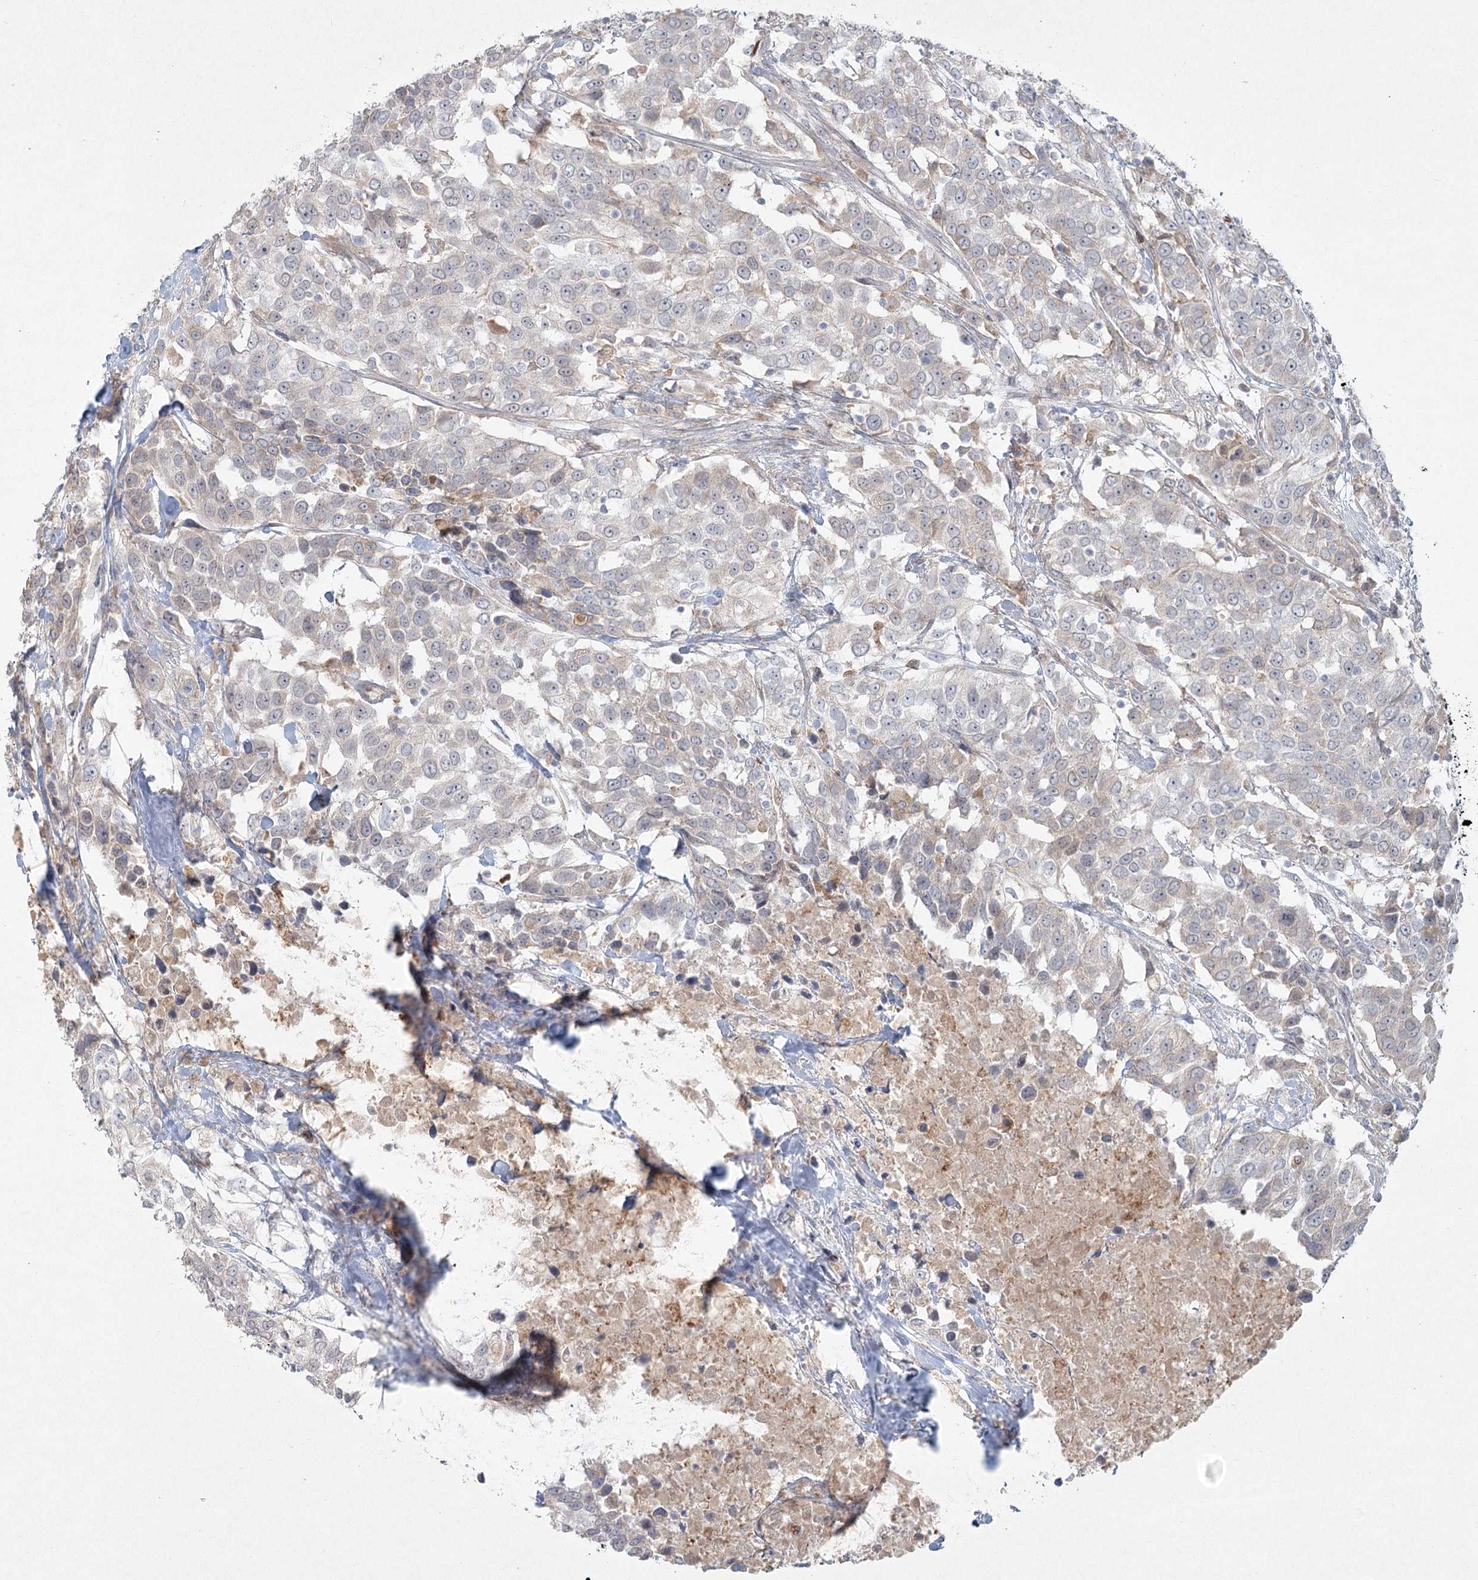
{"staining": {"intensity": "weak", "quantity": "<25%", "location": "cytoplasmic/membranous"}, "tissue": "urothelial cancer", "cell_type": "Tumor cells", "image_type": "cancer", "snomed": [{"axis": "morphology", "description": "Urothelial carcinoma, High grade"}, {"axis": "topography", "description": "Urinary bladder"}], "caption": "This is an immunohistochemistry (IHC) micrograph of urothelial carcinoma (high-grade). There is no staining in tumor cells.", "gene": "LRP2BP", "patient": {"sex": "female", "age": 80}}